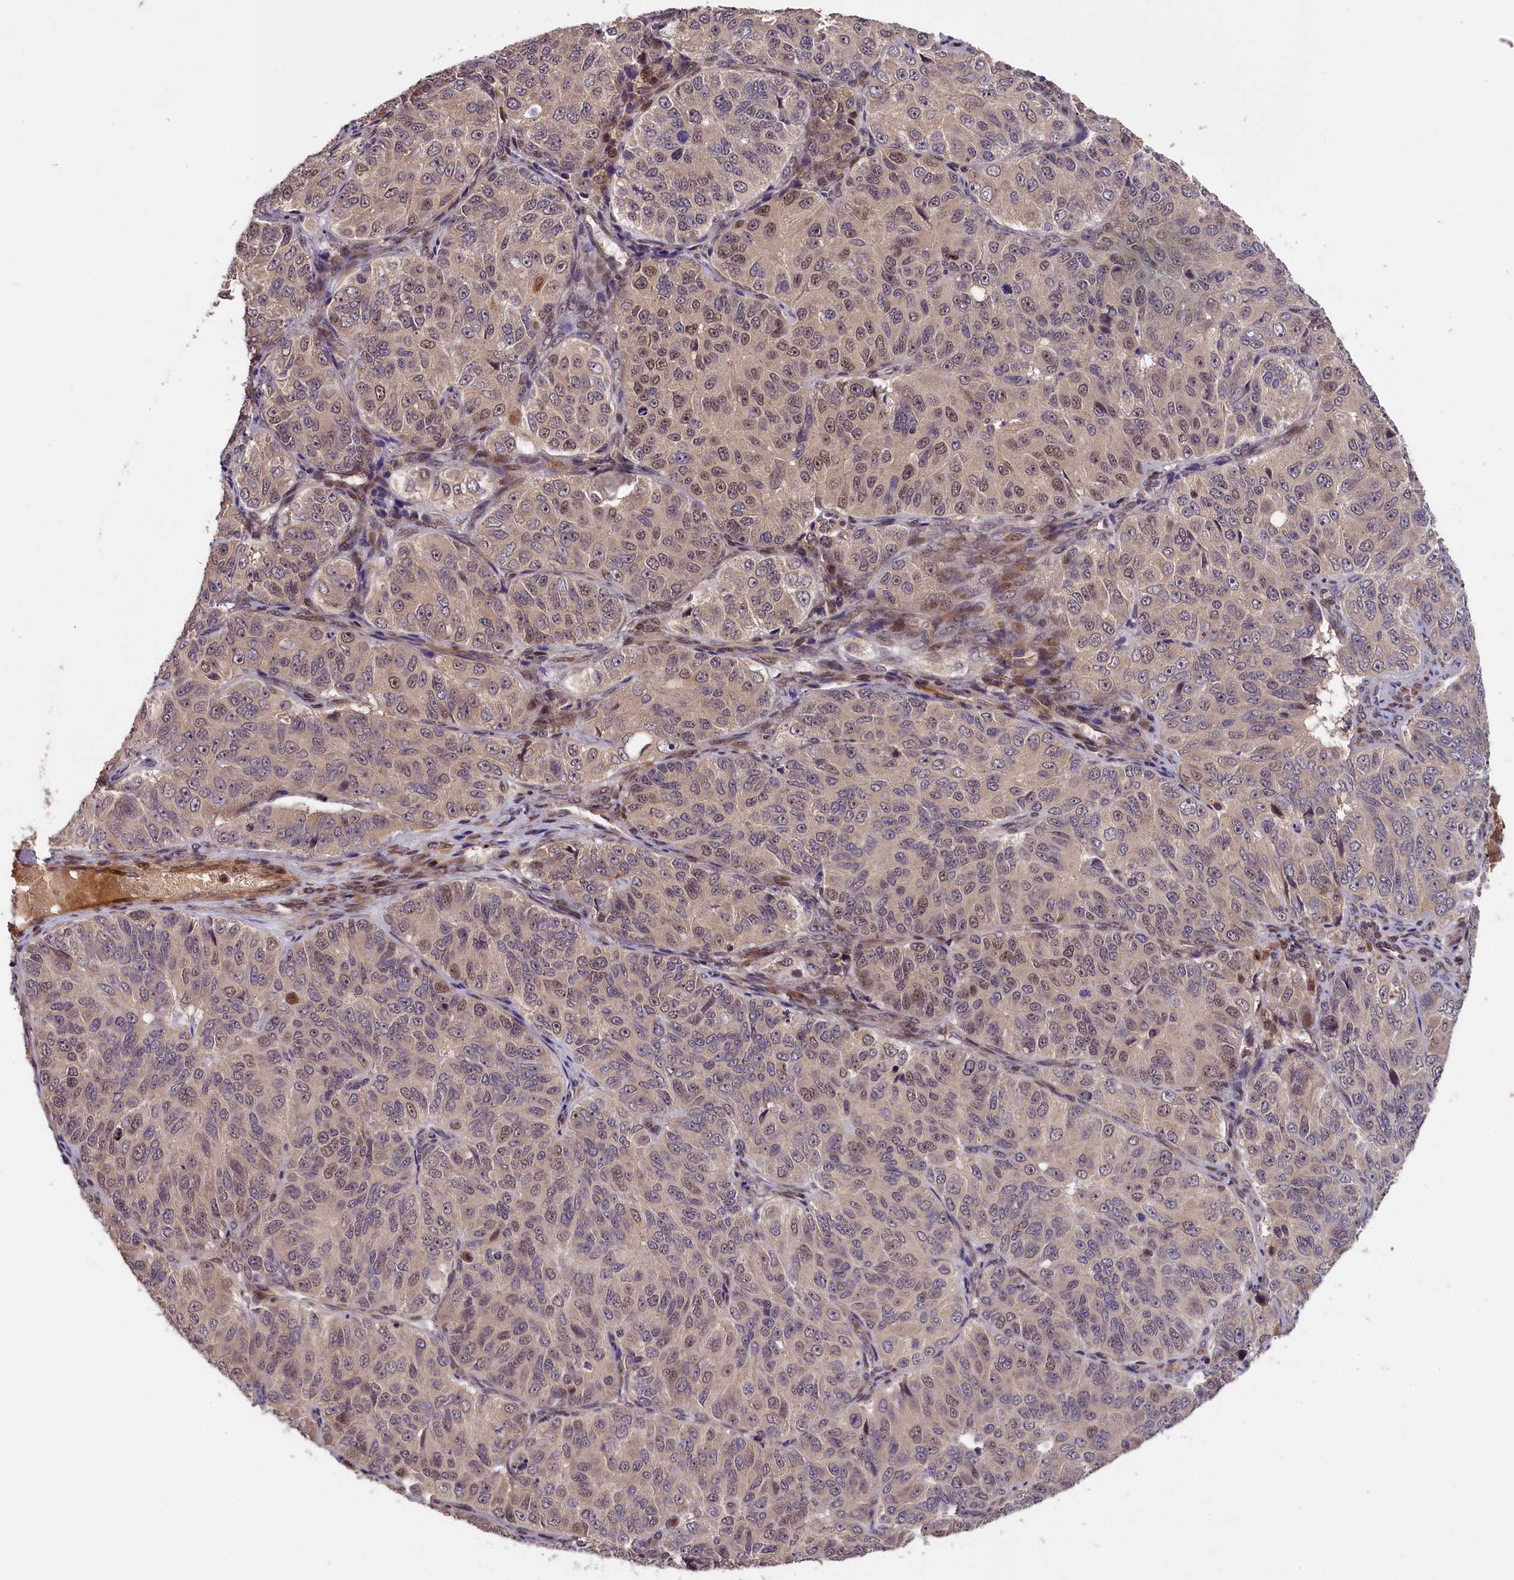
{"staining": {"intensity": "weak", "quantity": "25%-75%", "location": "nuclear"}, "tissue": "ovarian cancer", "cell_type": "Tumor cells", "image_type": "cancer", "snomed": [{"axis": "morphology", "description": "Carcinoma, endometroid"}, {"axis": "topography", "description": "Ovary"}], "caption": "Brown immunohistochemical staining in ovarian cancer (endometroid carcinoma) demonstrates weak nuclear expression in about 25%-75% of tumor cells.", "gene": "DNAJB9", "patient": {"sex": "female", "age": 51}}